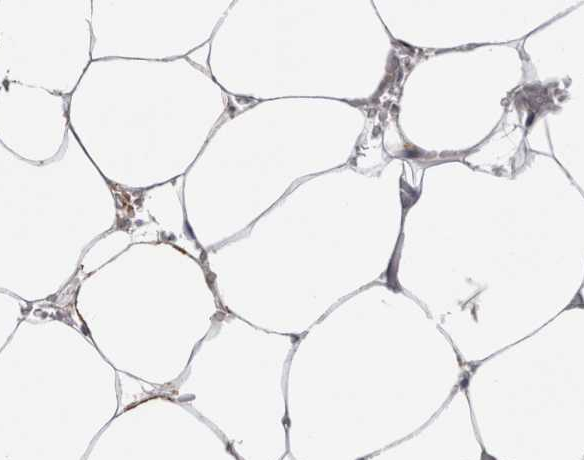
{"staining": {"intensity": "negative", "quantity": "none", "location": "none"}, "tissue": "breast cancer", "cell_type": "Tumor cells", "image_type": "cancer", "snomed": [{"axis": "morphology", "description": "Duct carcinoma"}, {"axis": "topography", "description": "Breast"}], "caption": "DAB immunohistochemical staining of breast infiltrating ductal carcinoma exhibits no significant positivity in tumor cells. (Stains: DAB immunohistochemistry (IHC) with hematoxylin counter stain, Microscopy: brightfield microscopy at high magnification).", "gene": "CCDC88B", "patient": {"sex": "female", "age": 62}}